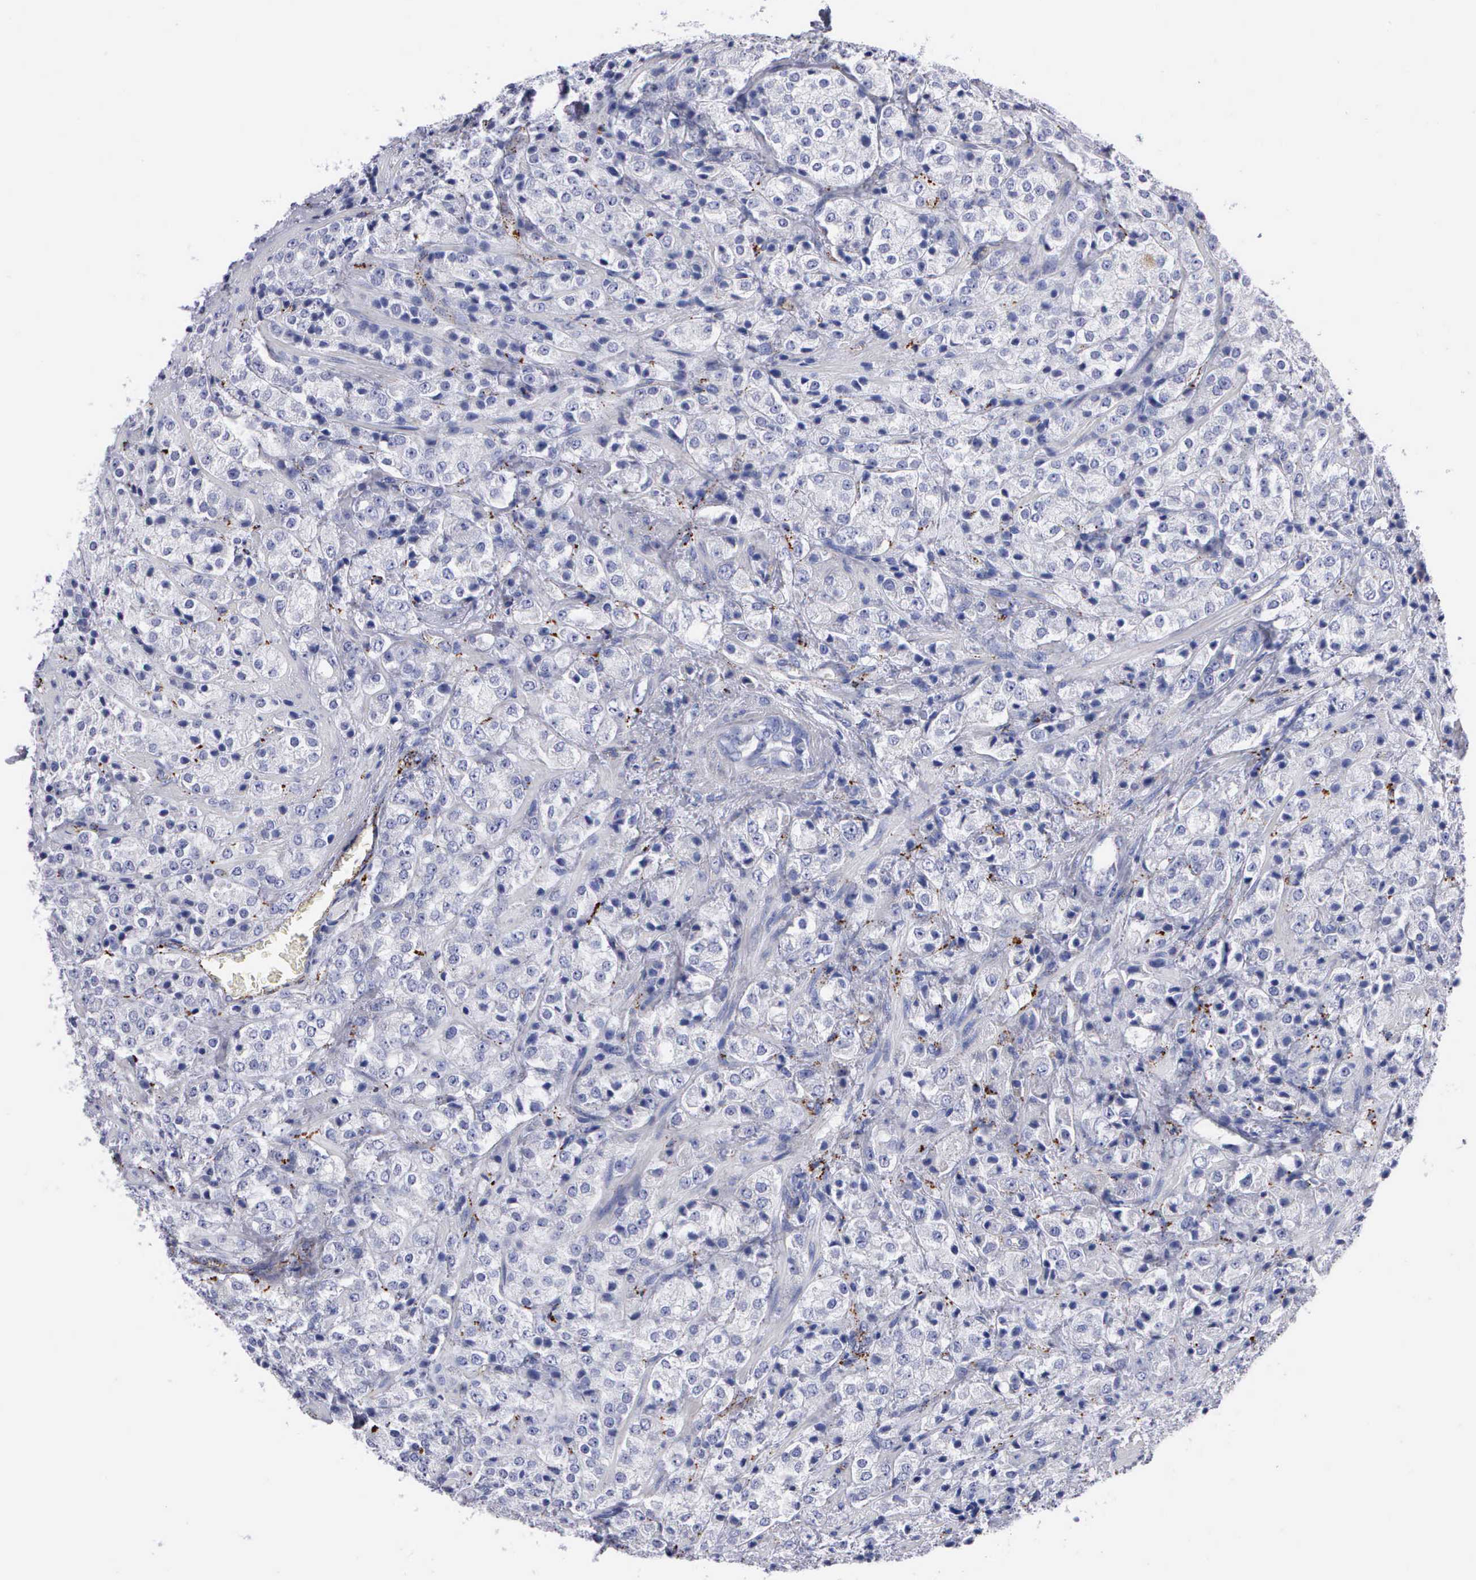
{"staining": {"intensity": "negative", "quantity": "none", "location": "none"}, "tissue": "prostate cancer", "cell_type": "Tumor cells", "image_type": "cancer", "snomed": [{"axis": "morphology", "description": "Adenocarcinoma, Medium grade"}, {"axis": "topography", "description": "Prostate"}], "caption": "Tumor cells show no significant positivity in prostate adenocarcinoma (medium-grade).", "gene": "CTSL", "patient": {"sex": "male", "age": 70}}